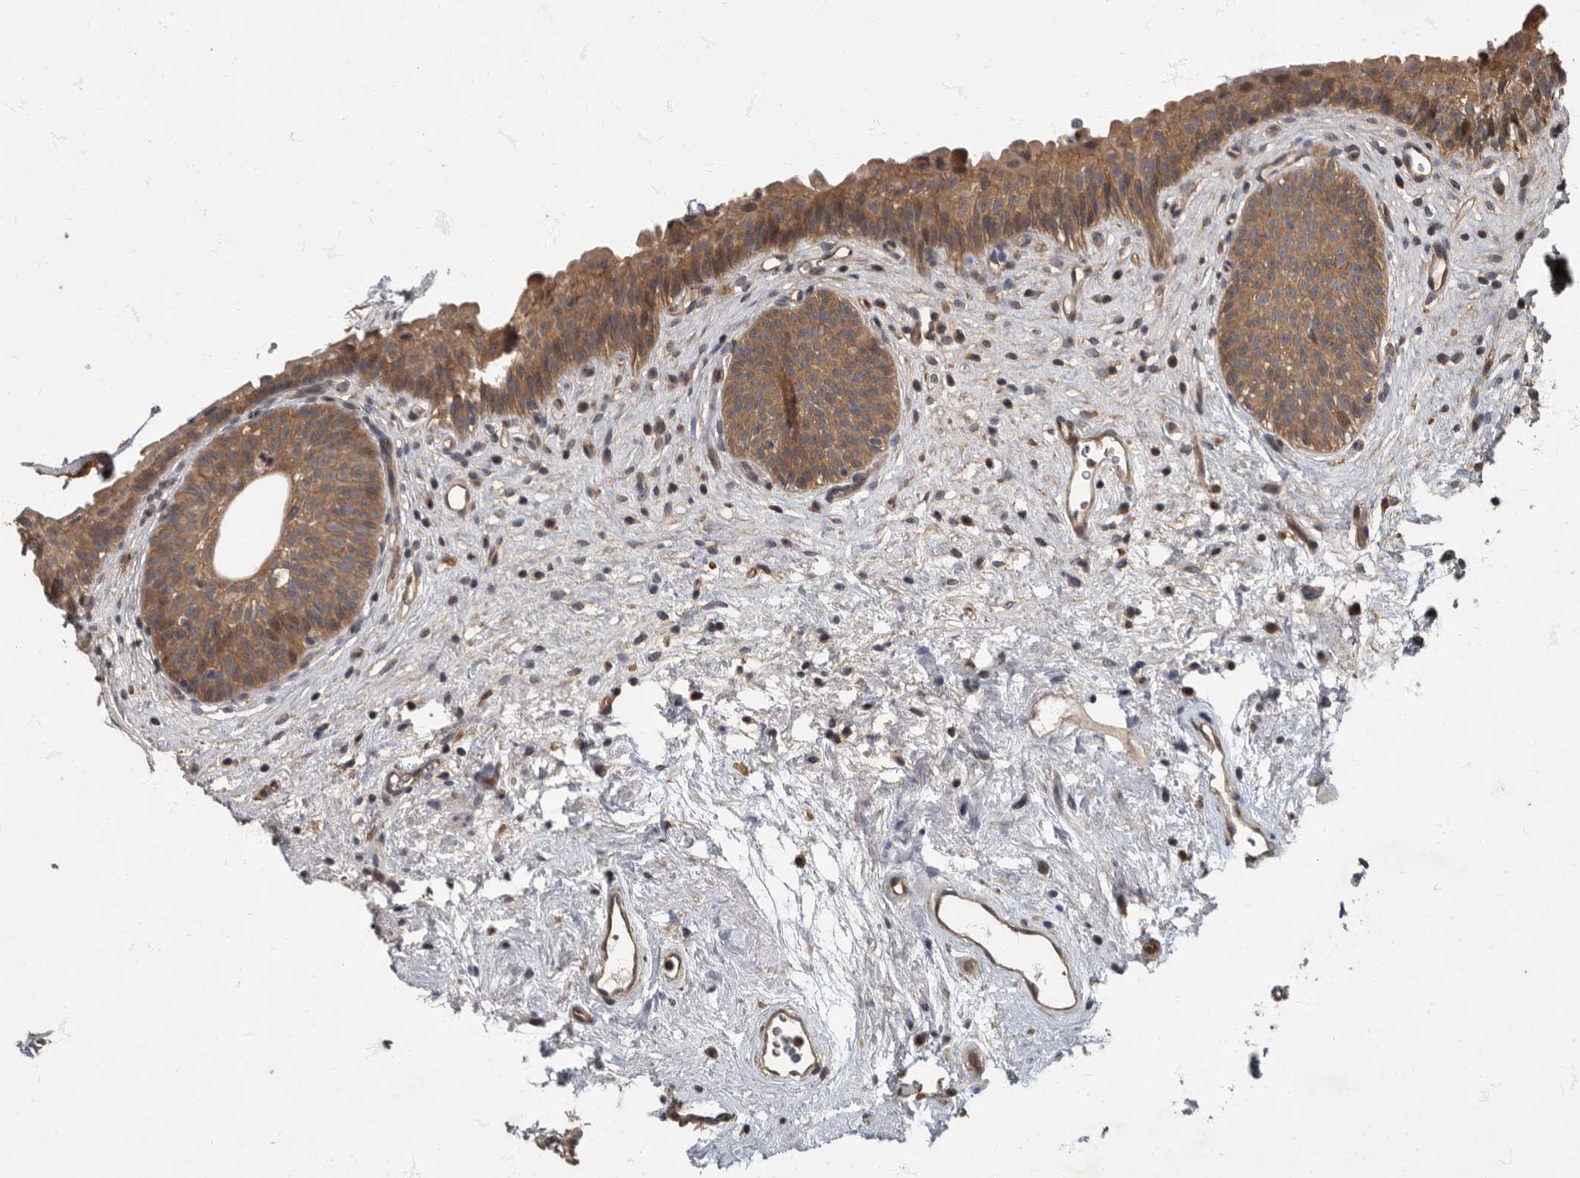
{"staining": {"intensity": "moderate", "quantity": ">75%", "location": "cytoplasmic/membranous"}, "tissue": "urinary bladder", "cell_type": "Urothelial cells", "image_type": "normal", "snomed": [{"axis": "morphology", "description": "Normal tissue, NOS"}, {"axis": "topography", "description": "Urinary bladder"}], "caption": "Immunohistochemistry image of normal human urinary bladder stained for a protein (brown), which reveals medium levels of moderate cytoplasmic/membranous staining in about >75% of urothelial cells.", "gene": "IQCK", "patient": {"sex": "male", "age": 83}}